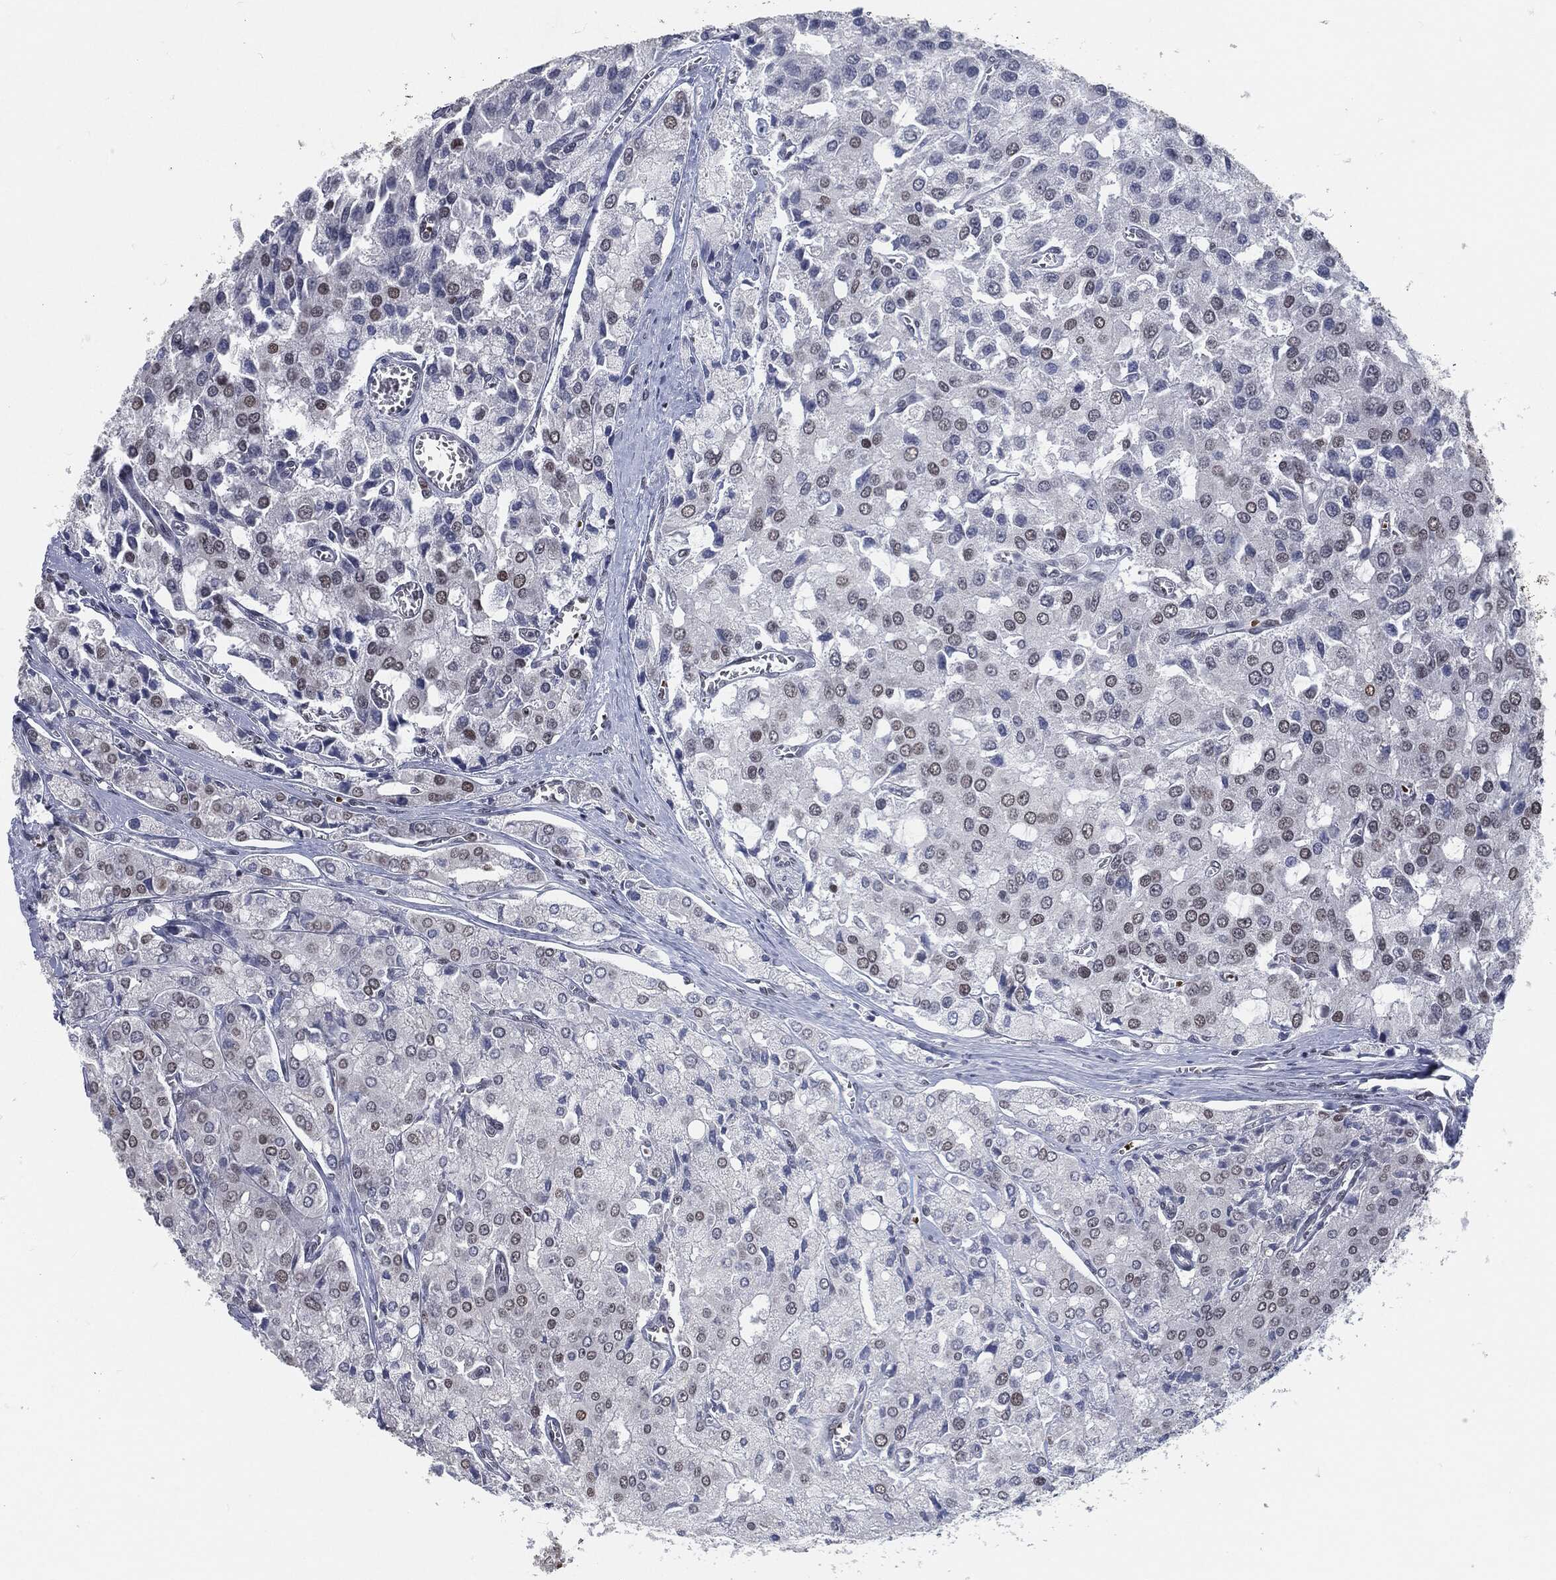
{"staining": {"intensity": "weak", "quantity": "<25%", "location": "nuclear"}, "tissue": "prostate cancer", "cell_type": "Tumor cells", "image_type": "cancer", "snomed": [{"axis": "morphology", "description": "Adenocarcinoma, NOS"}, {"axis": "topography", "description": "Prostate and seminal vesicle, NOS"}, {"axis": "topography", "description": "Prostate"}], "caption": "Immunohistochemistry image of neoplastic tissue: human adenocarcinoma (prostate) stained with DAB shows no significant protein positivity in tumor cells. (IHC, brightfield microscopy, high magnification).", "gene": "ANXA1", "patient": {"sex": "male", "age": 67}}